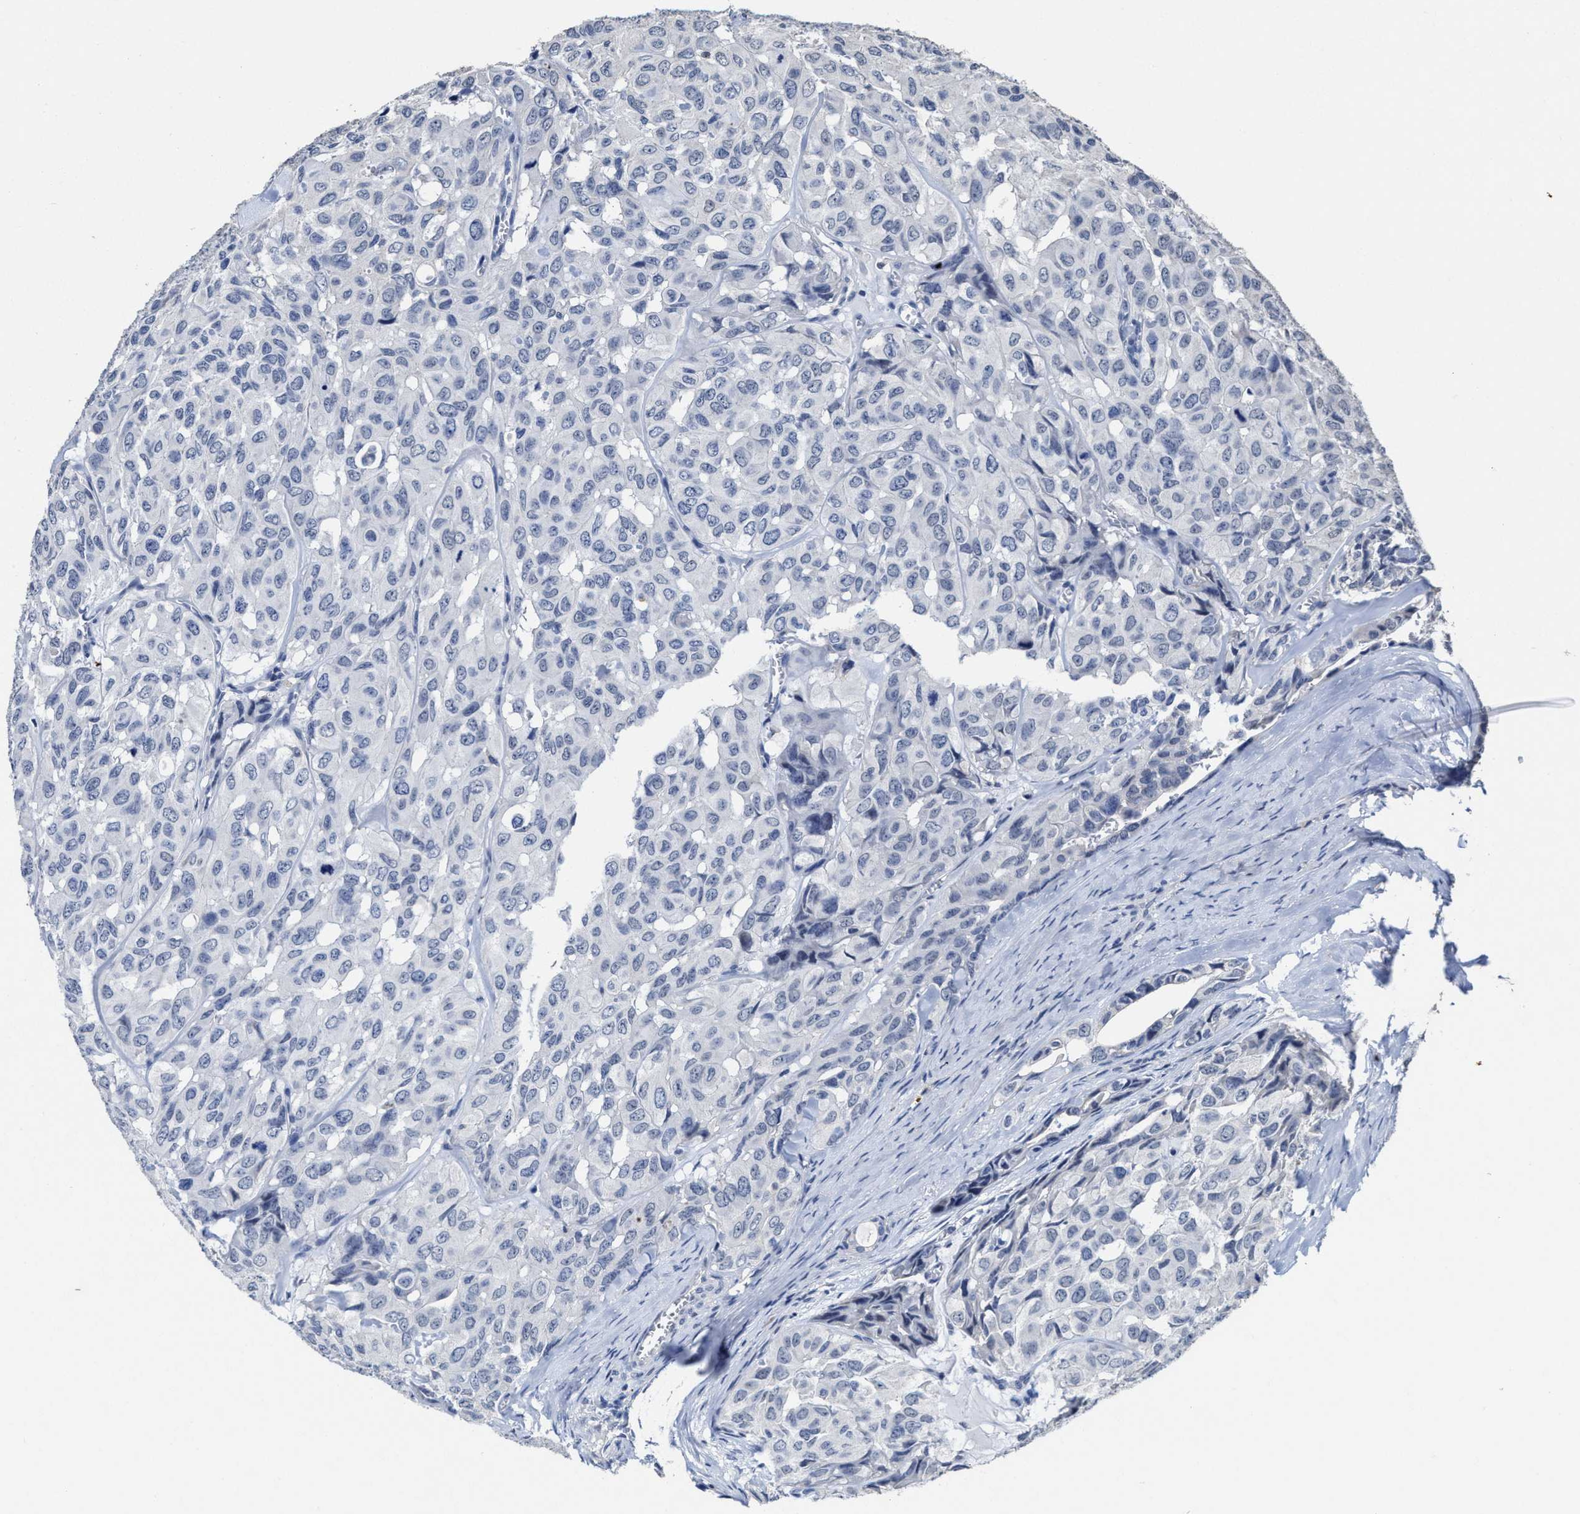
{"staining": {"intensity": "negative", "quantity": "none", "location": "none"}, "tissue": "head and neck cancer", "cell_type": "Tumor cells", "image_type": "cancer", "snomed": [{"axis": "morphology", "description": "Adenocarcinoma, NOS"}, {"axis": "topography", "description": "Salivary gland, NOS"}, {"axis": "topography", "description": "Head-Neck"}], "caption": "This photomicrograph is of head and neck adenocarcinoma stained with immunohistochemistry to label a protein in brown with the nuclei are counter-stained blue. There is no positivity in tumor cells.", "gene": "ZFAT", "patient": {"sex": "female", "age": 76}}